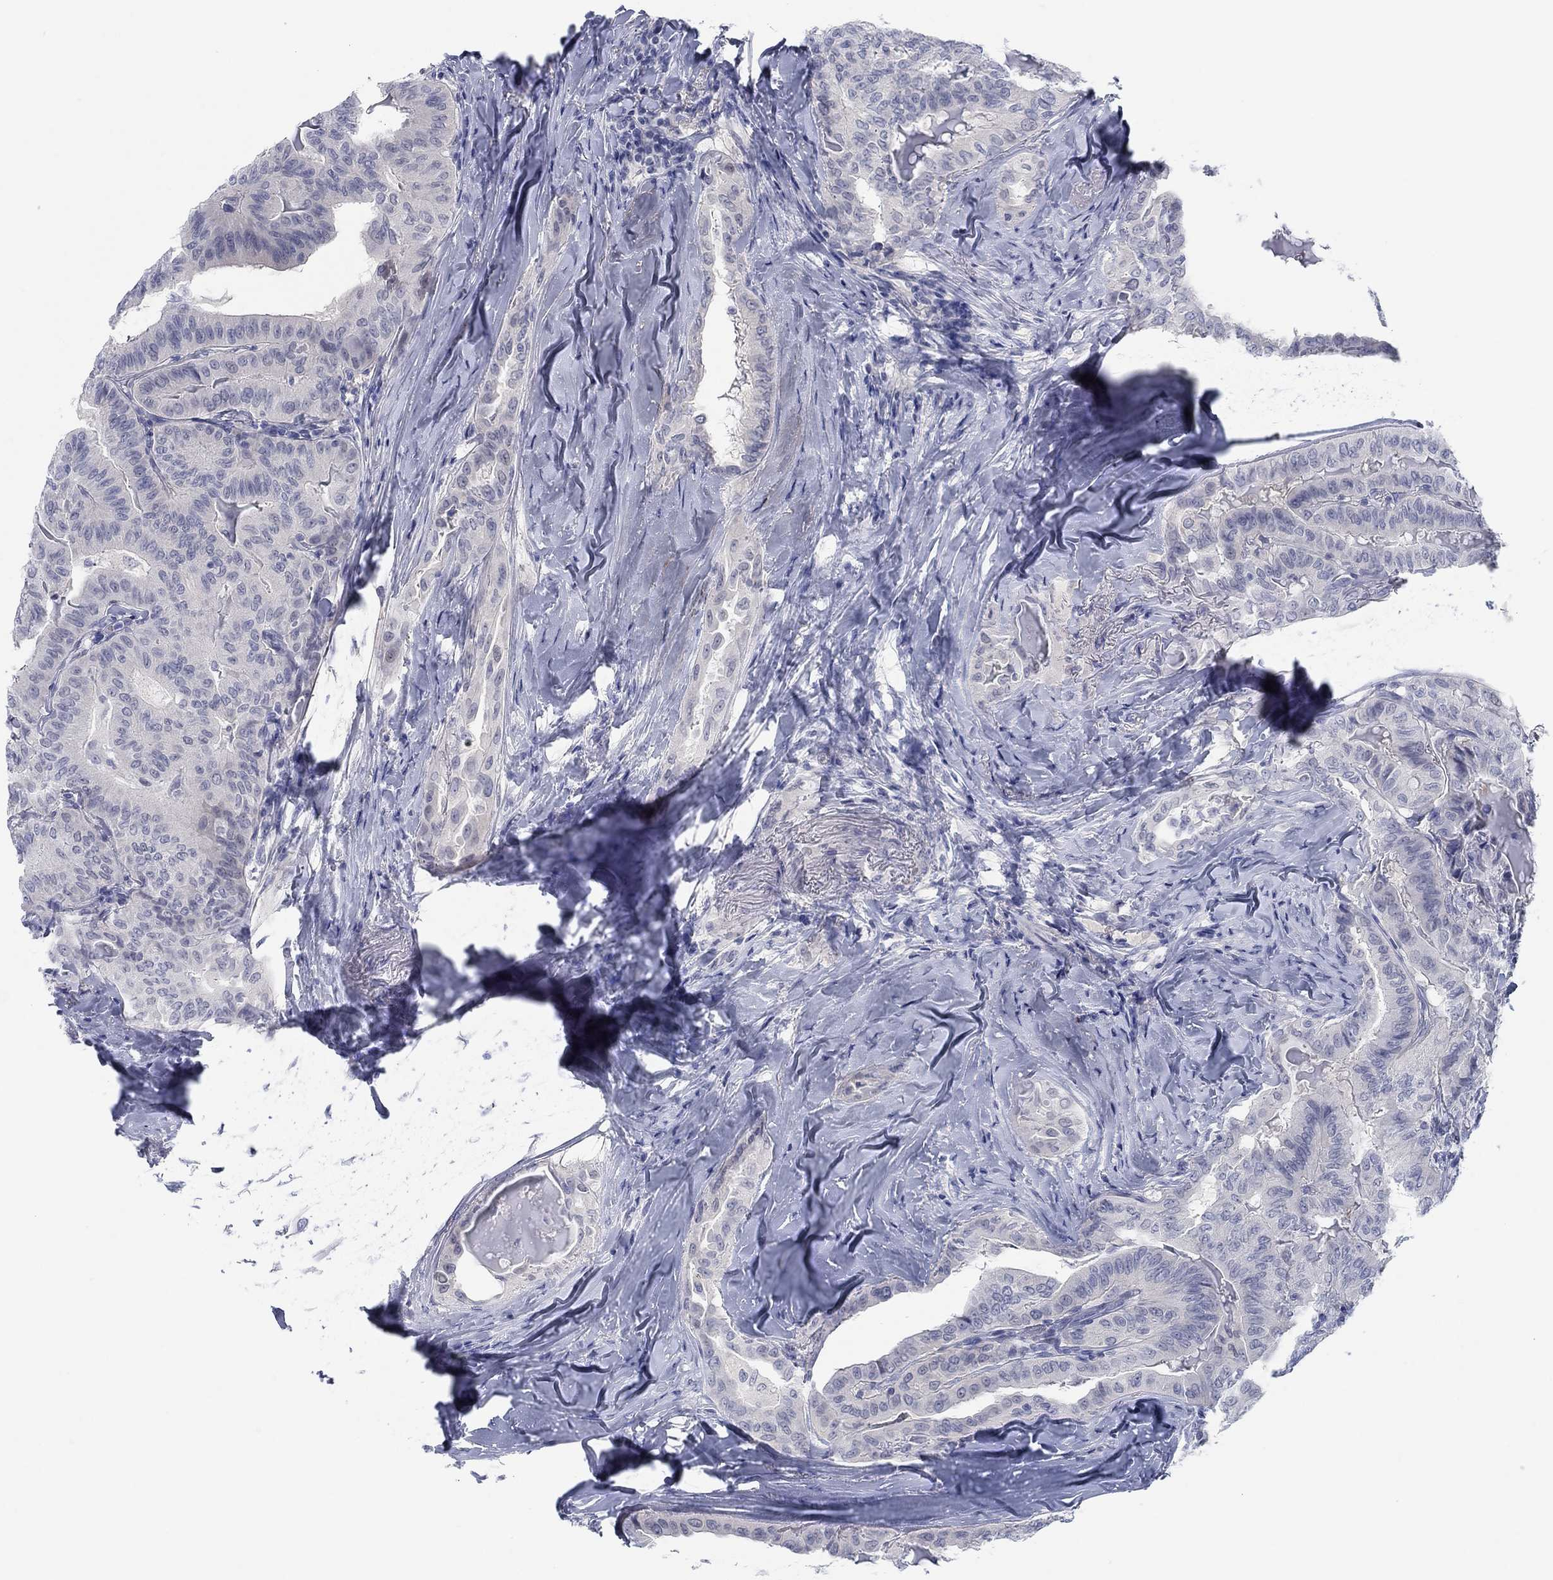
{"staining": {"intensity": "negative", "quantity": "none", "location": "none"}, "tissue": "thyroid cancer", "cell_type": "Tumor cells", "image_type": "cancer", "snomed": [{"axis": "morphology", "description": "Papillary adenocarcinoma, NOS"}, {"axis": "topography", "description": "Thyroid gland"}], "caption": "Immunohistochemistry micrograph of neoplastic tissue: human thyroid cancer stained with DAB shows no significant protein staining in tumor cells.", "gene": "DNAL1", "patient": {"sex": "female", "age": 68}}